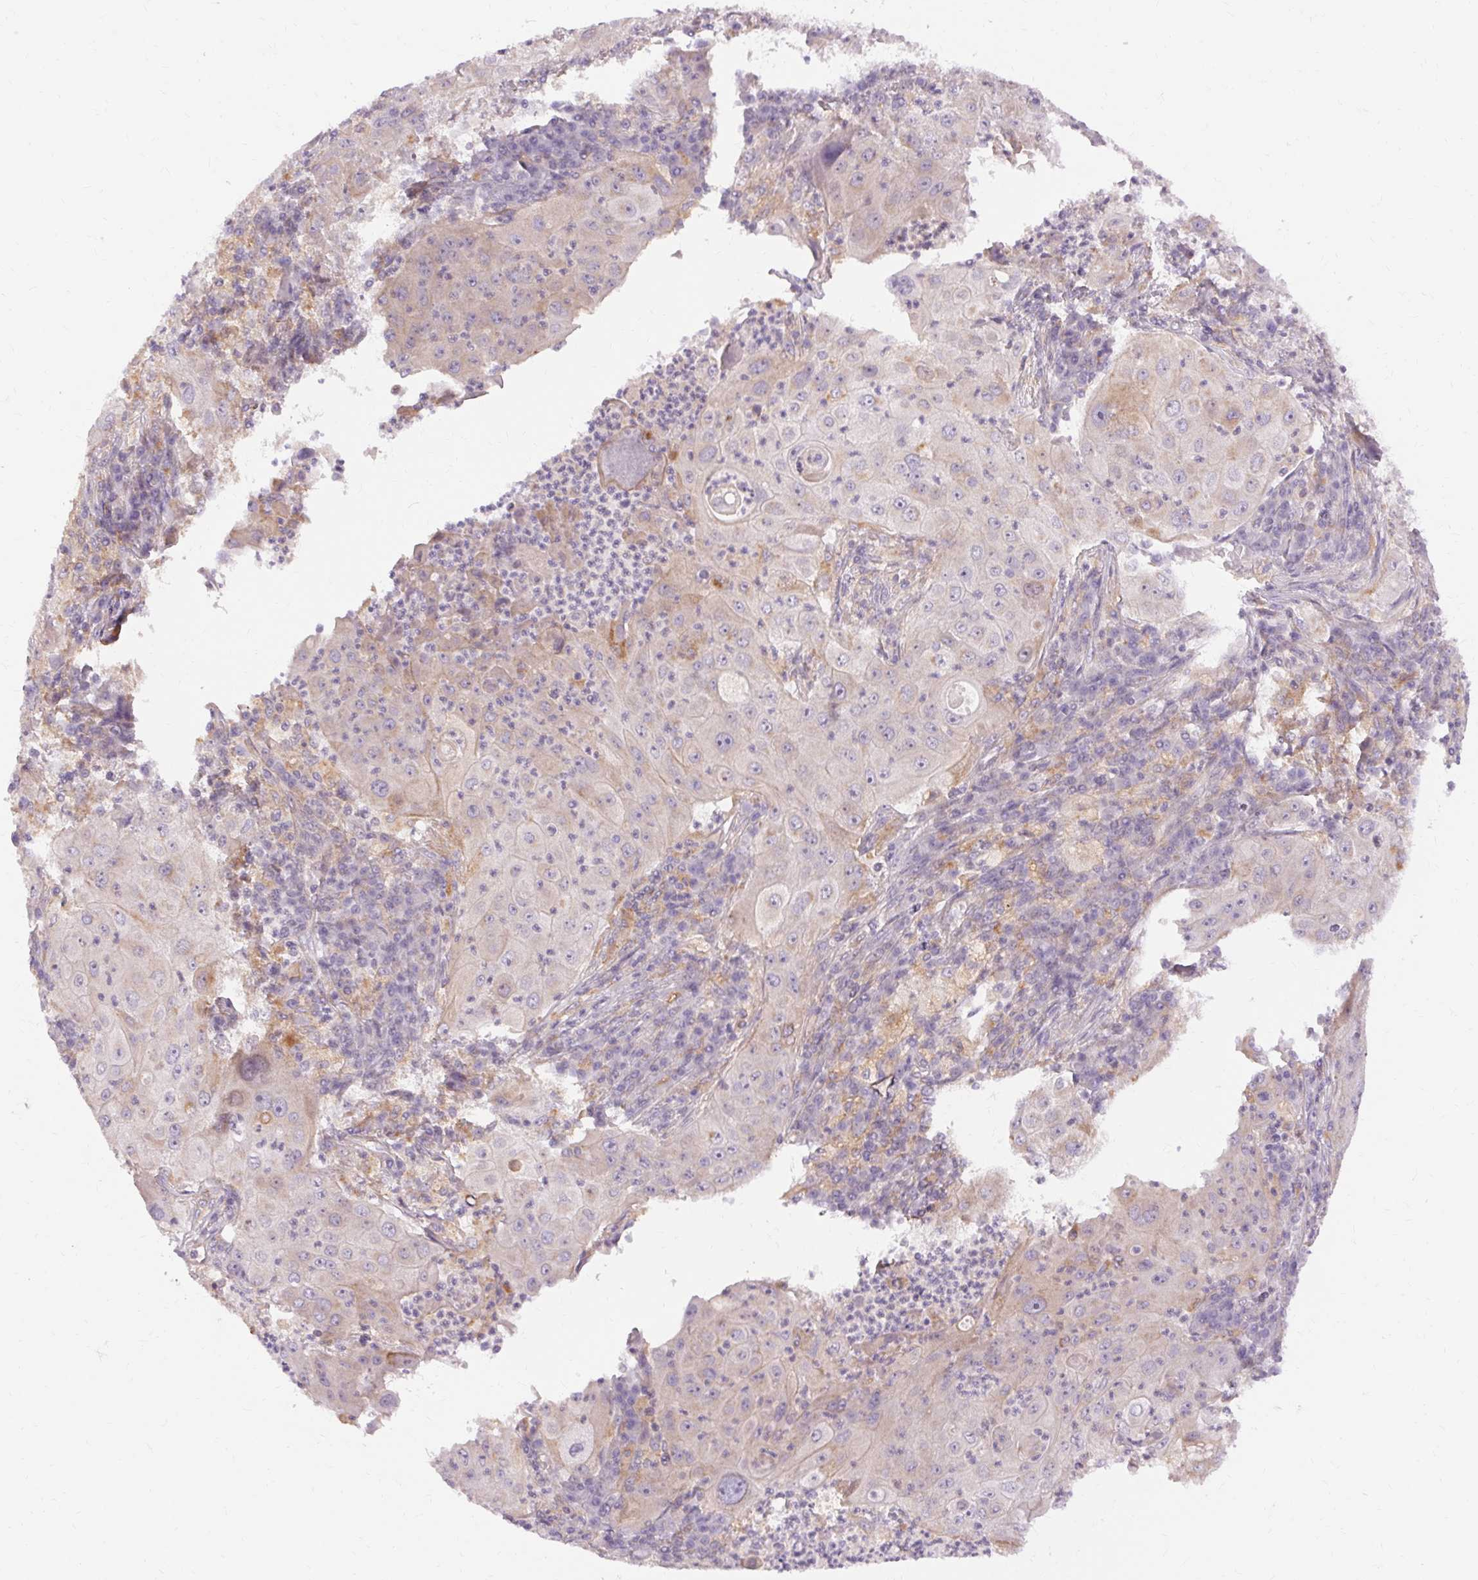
{"staining": {"intensity": "negative", "quantity": "none", "location": "none"}, "tissue": "lung cancer", "cell_type": "Tumor cells", "image_type": "cancer", "snomed": [{"axis": "morphology", "description": "Squamous cell carcinoma, NOS"}, {"axis": "topography", "description": "Lung"}], "caption": "High magnification brightfield microscopy of lung cancer (squamous cell carcinoma) stained with DAB (3,3'-diaminobenzidine) (brown) and counterstained with hematoxylin (blue): tumor cells show no significant expression.", "gene": "TM6SF1", "patient": {"sex": "female", "age": 59}}